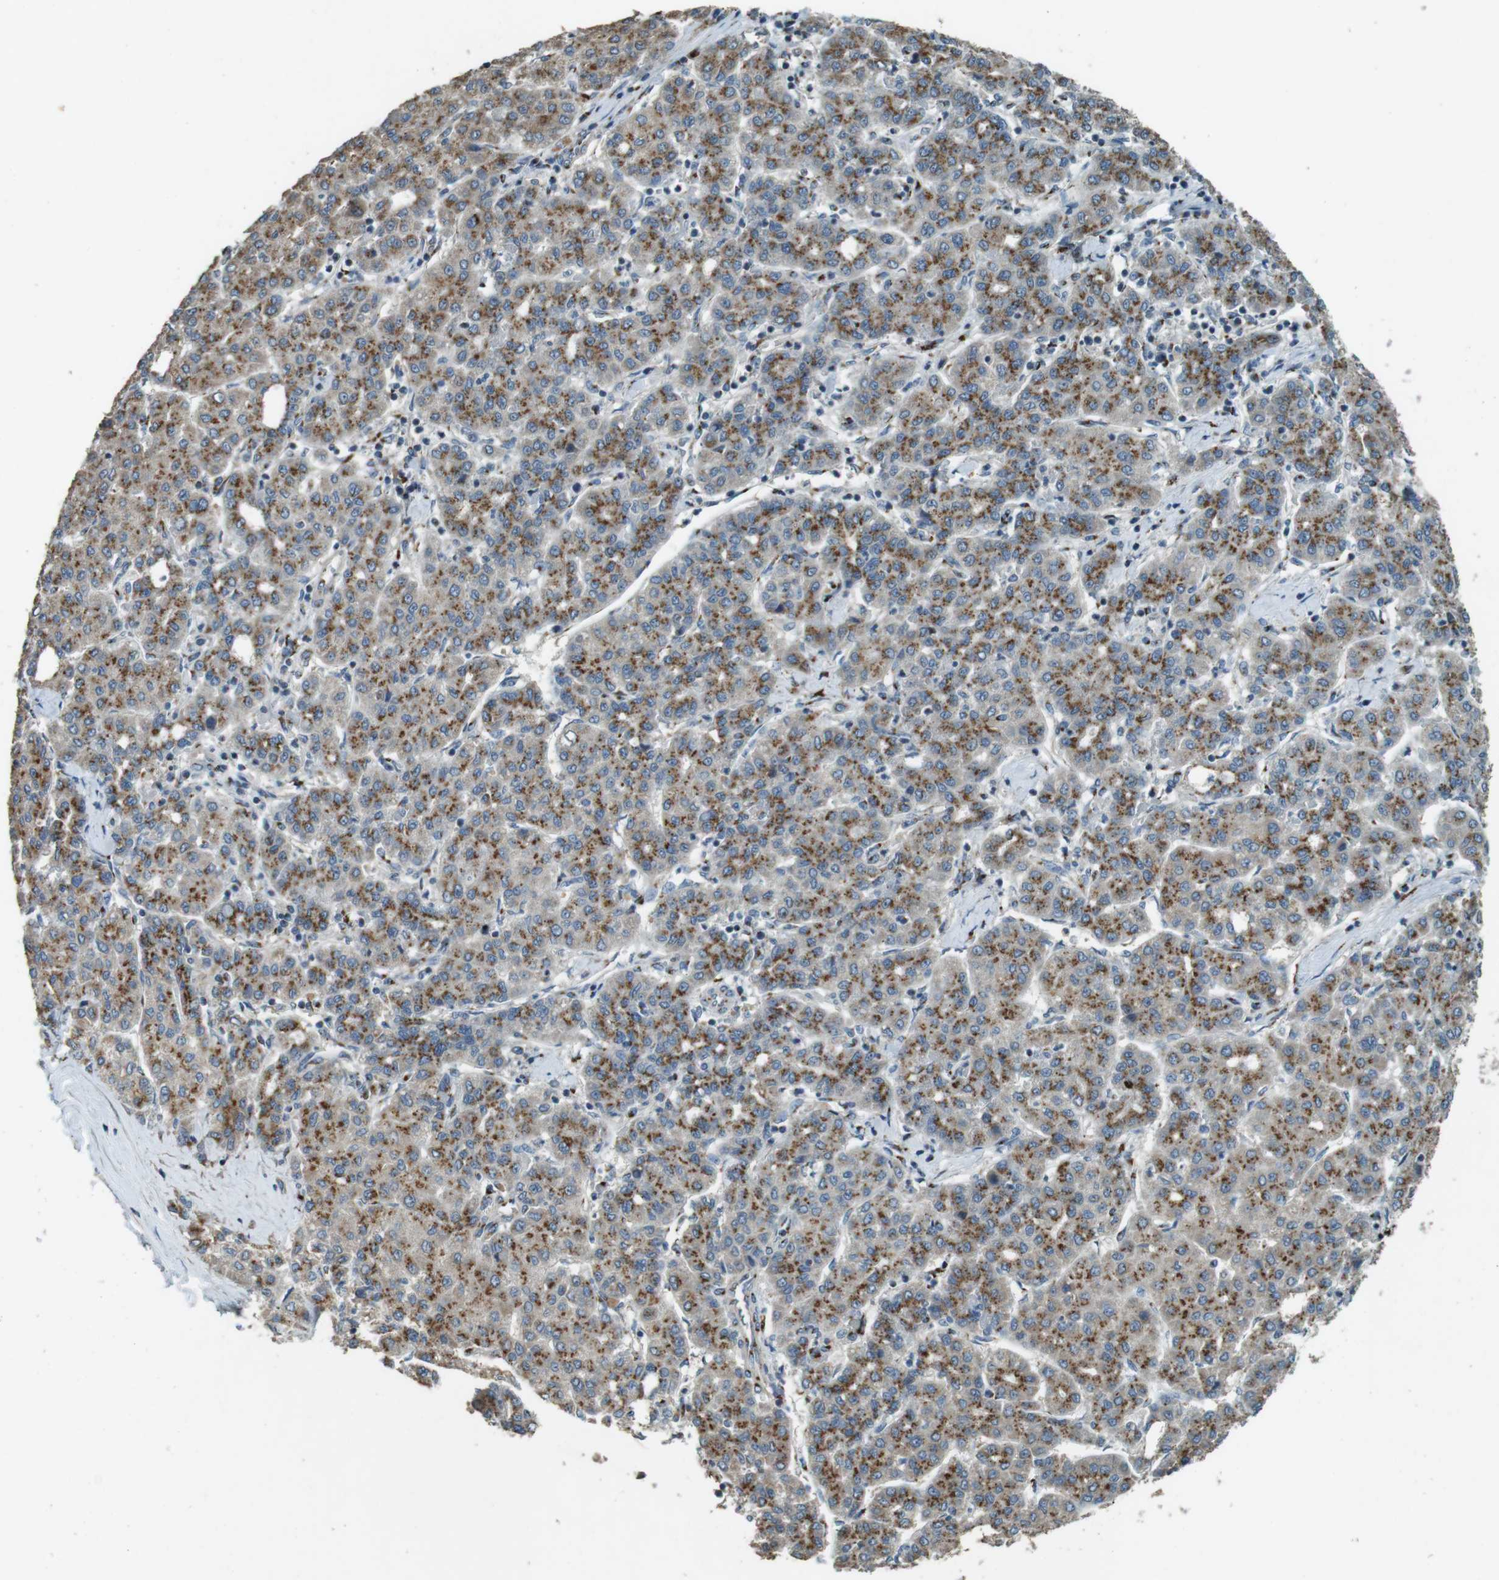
{"staining": {"intensity": "moderate", "quantity": ">75%", "location": "cytoplasmic/membranous"}, "tissue": "liver cancer", "cell_type": "Tumor cells", "image_type": "cancer", "snomed": [{"axis": "morphology", "description": "Carcinoma, Hepatocellular, NOS"}, {"axis": "topography", "description": "Liver"}], "caption": "Immunohistochemistry (IHC) (DAB) staining of human liver hepatocellular carcinoma demonstrates moderate cytoplasmic/membranous protein expression in about >75% of tumor cells. (brown staining indicates protein expression, while blue staining denotes nuclei).", "gene": "TMEM115", "patient": {"sex": "male", "age": 65}}